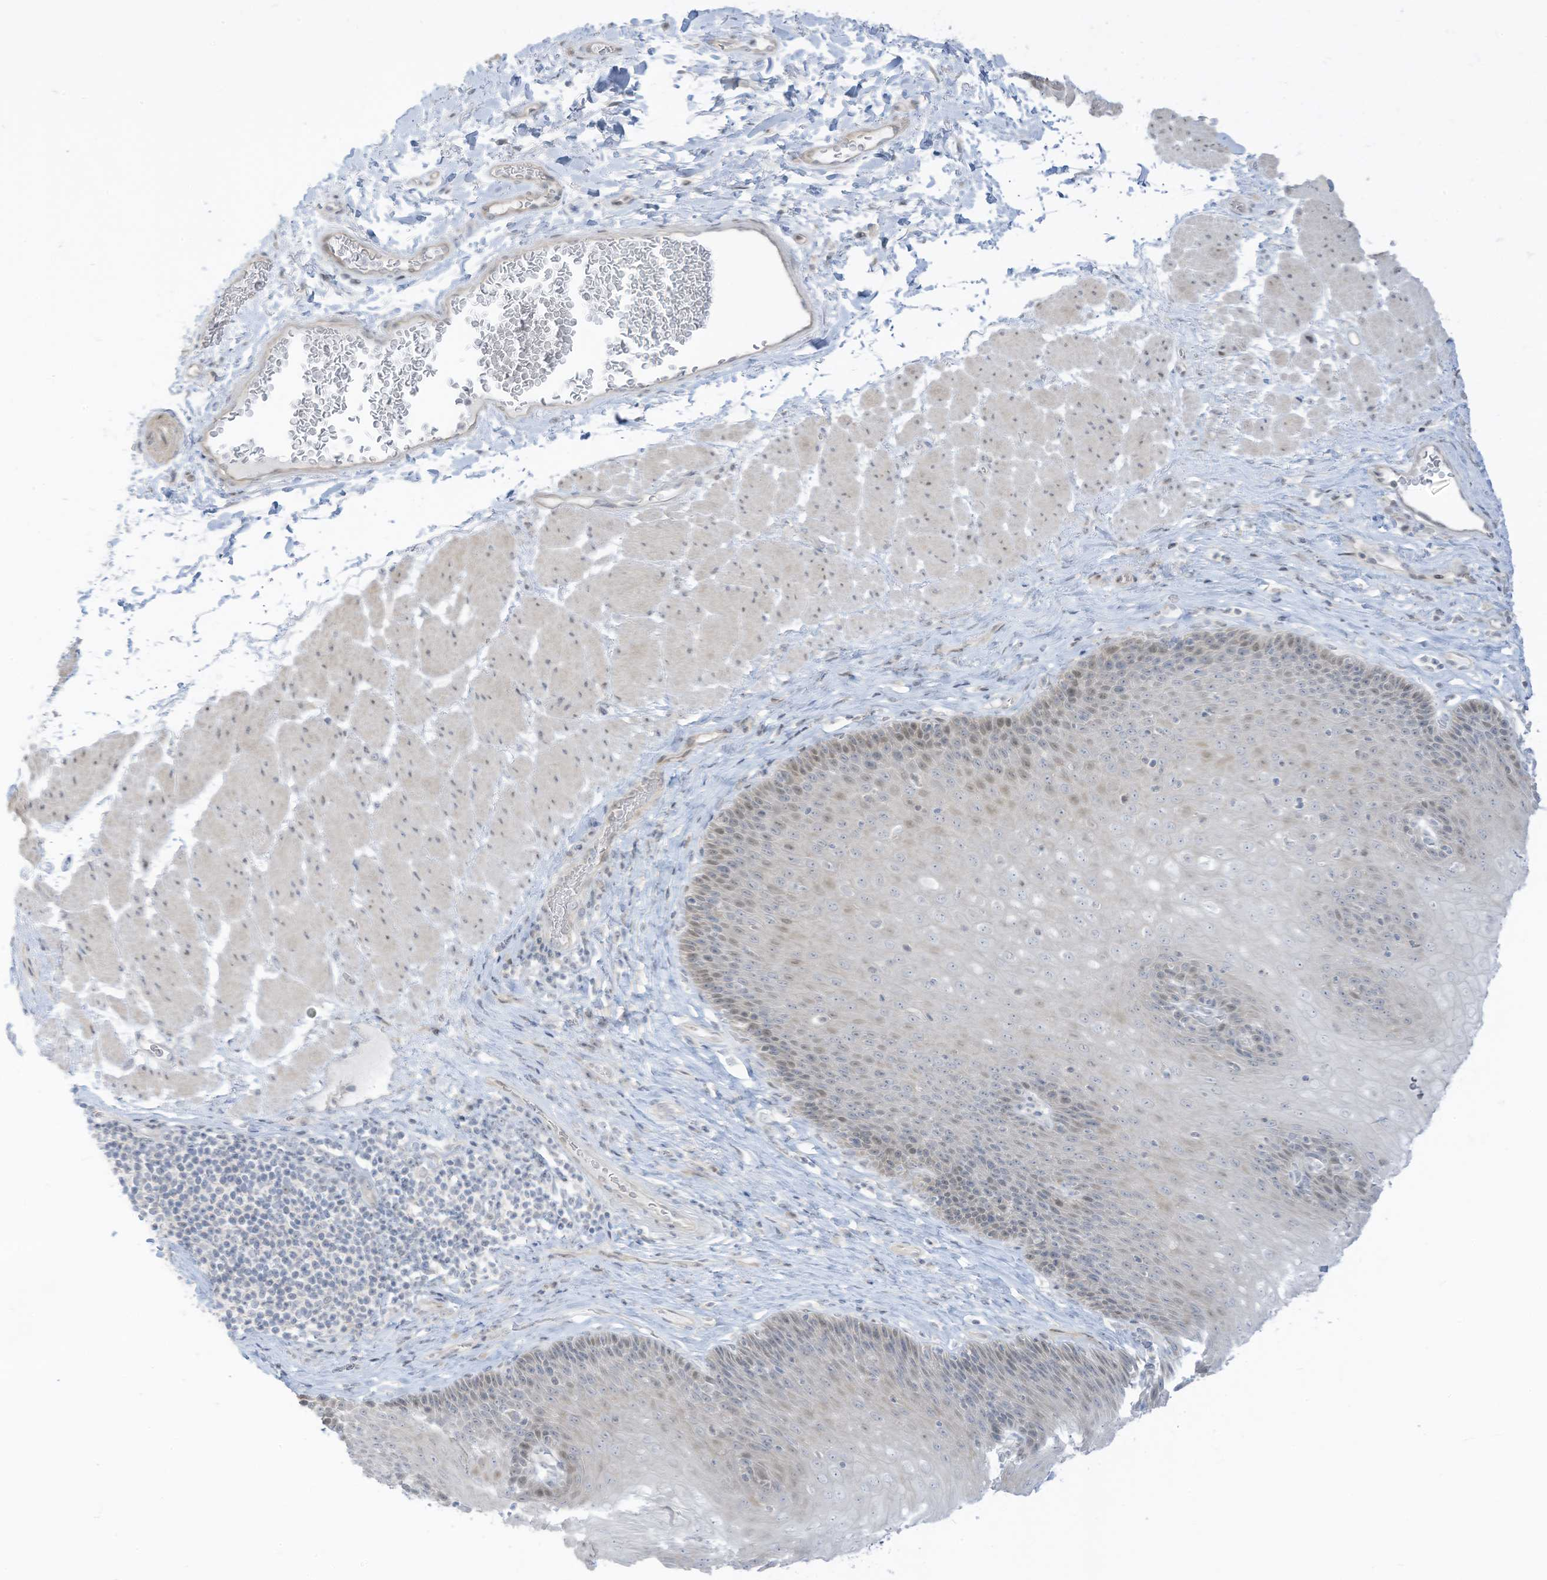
{"staining": {"intensity": "weak", "quantity": "25%-75%", "location": "nuclear"}, "tissue": "esophagus", "cell_type": "Squamous epithelial cells", "image_type": "normal", "snomed": [{"axis": "morphology", "description": "Normal tissue, NOS"}, {"axis": "topography", "description": "Esophagus"}], "caption": "IHC of normal esophagus demonstrates low levels of weak nuclear staining in approximately 25%-75% of squamous epithelial cells. (DAB (3,3'-diaminobenzidine) IHC, brown staining for protein, blue staining for nuclei).", "gene": "ASPRV1", "patient": {"sex": "female", "age": 66}}